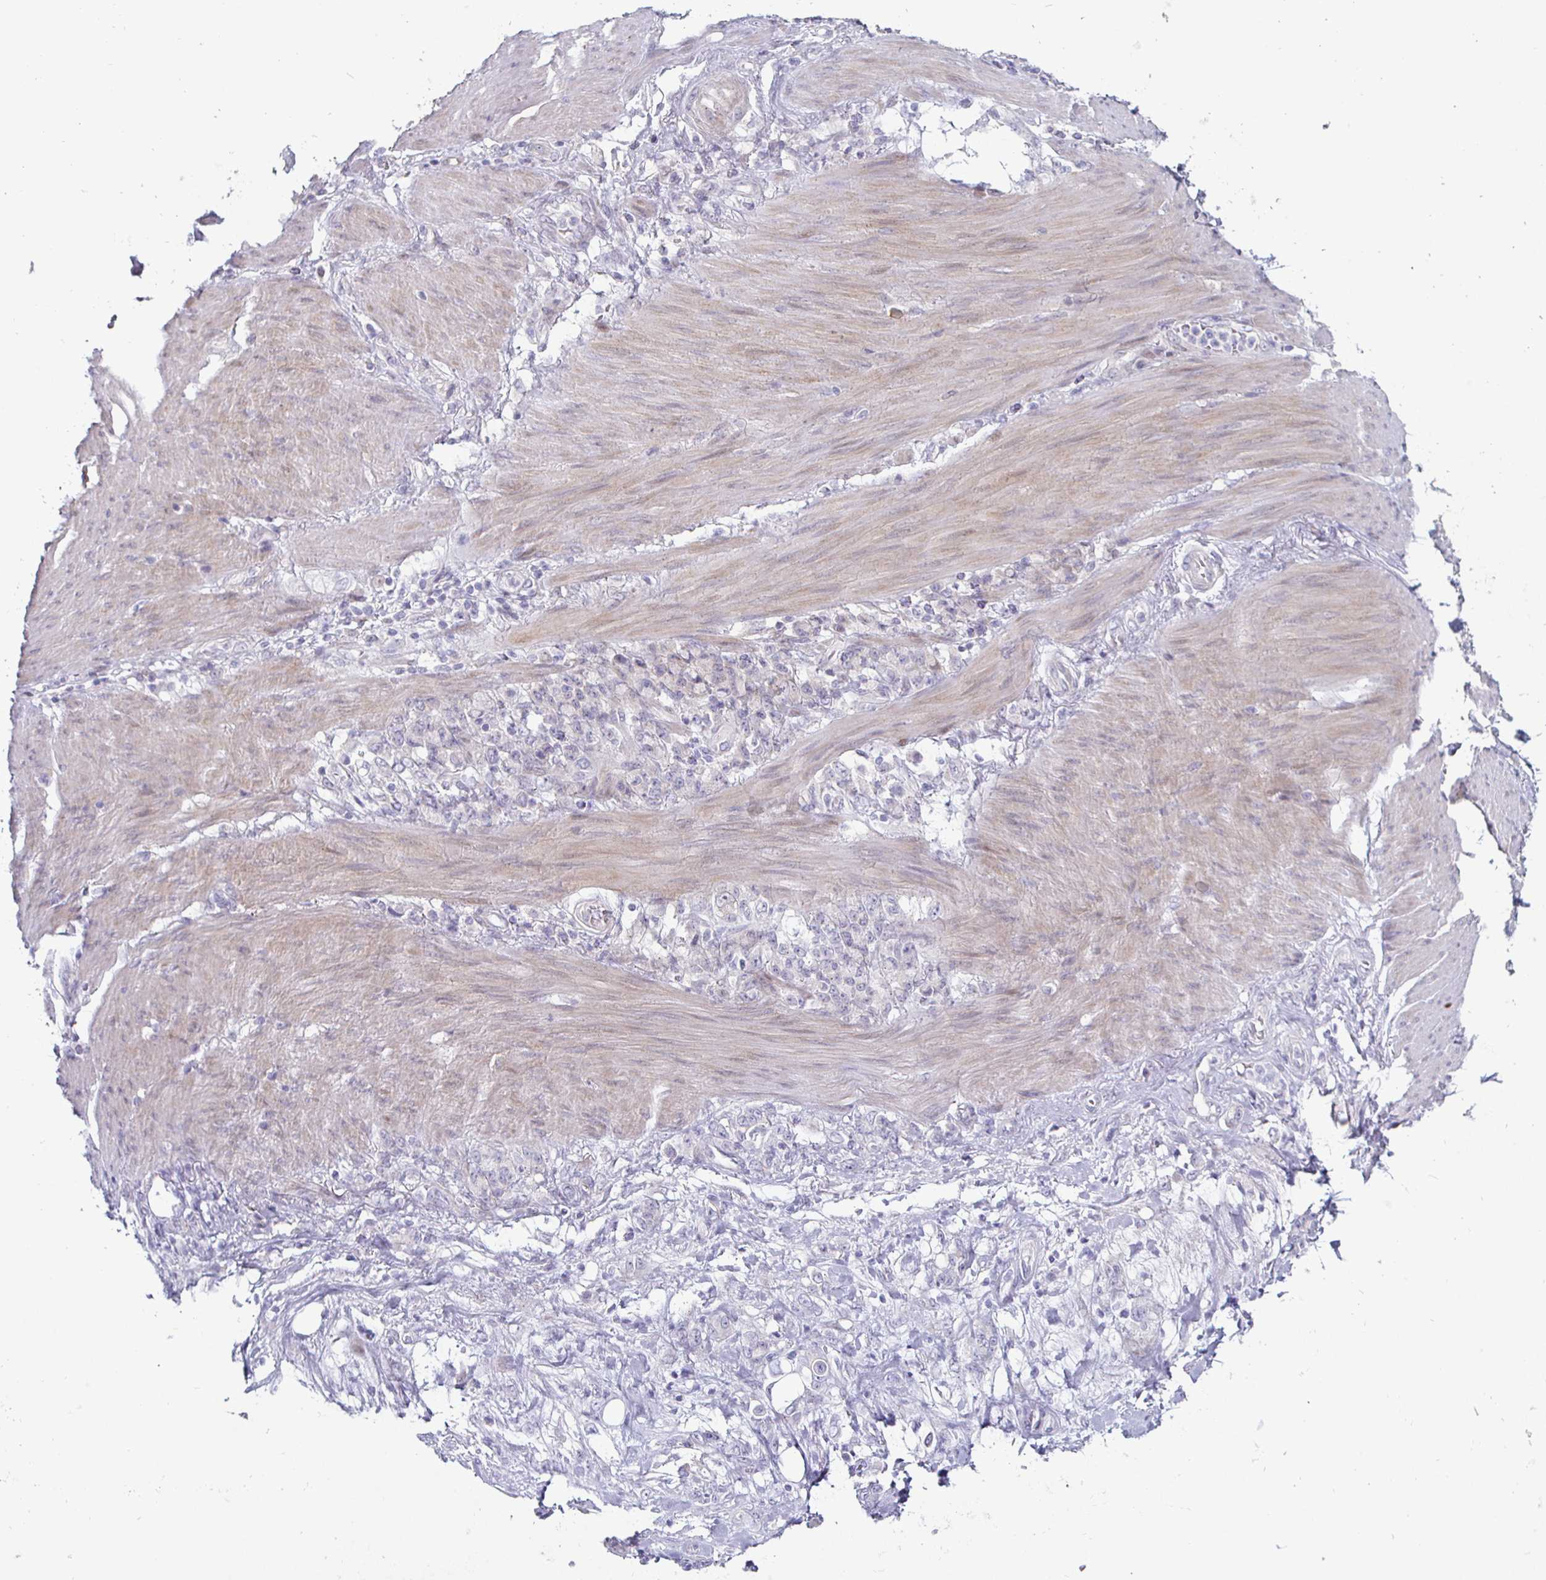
{"staining": {"intensity": "negative", "quantity": "none", "location": "none"}, "tissue": "stomach cancer", "cell_type": "Tumor cells", "image_type": "cancer", "snomed": [{"axis": "morphology", "description": "Adenocarcinoma, NOS"}, {"axis": "topography", "description": "Stomach"}], "caption": "Immunohistochemistry (IHC) of human stomach cancer (adenocarcinoma) displays no expression in tumor cells.", "gene": "DMRTB1", "patient": {"sex": "female", "age": 79}}